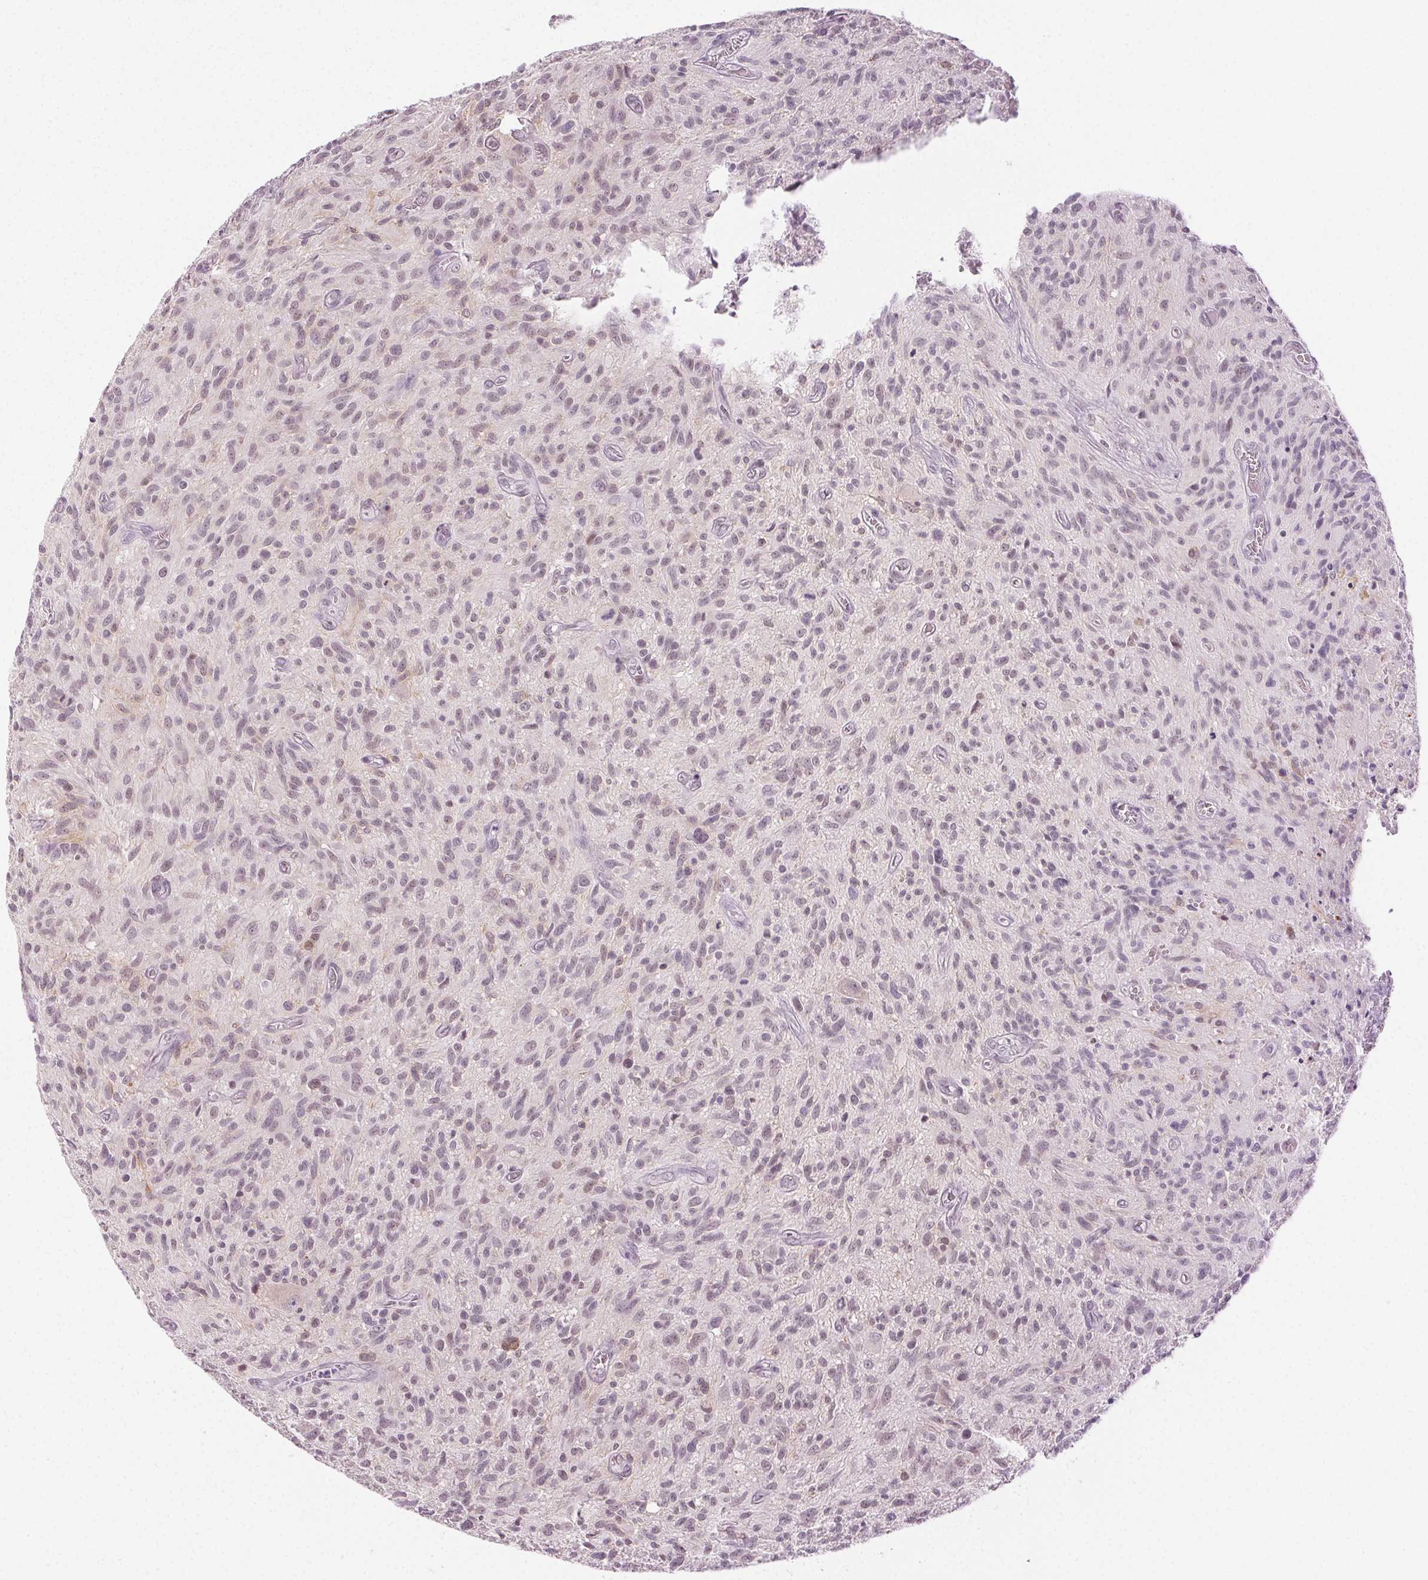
{"staining": {"intensity": "negative", "quantity": "none", "location": "none"}, "tissue": "glioma", "cell_type": "Tumor cells", "image_type": "cancer", "snomed": [{"axis": "morphology", "description": "Glioma, malignant, High grade"}, {"axis": "topography", "description": "Brain"}], "caption": "The histopathology image reveals no significant expression in tumor cells of glioma. (Stains: DAB IHC with hematoxylin counter stain, Microscopy: brightfield microscopy at high magnification).", "gene": "AIF1L", "patient": {"sex": "male", "age": 75}}